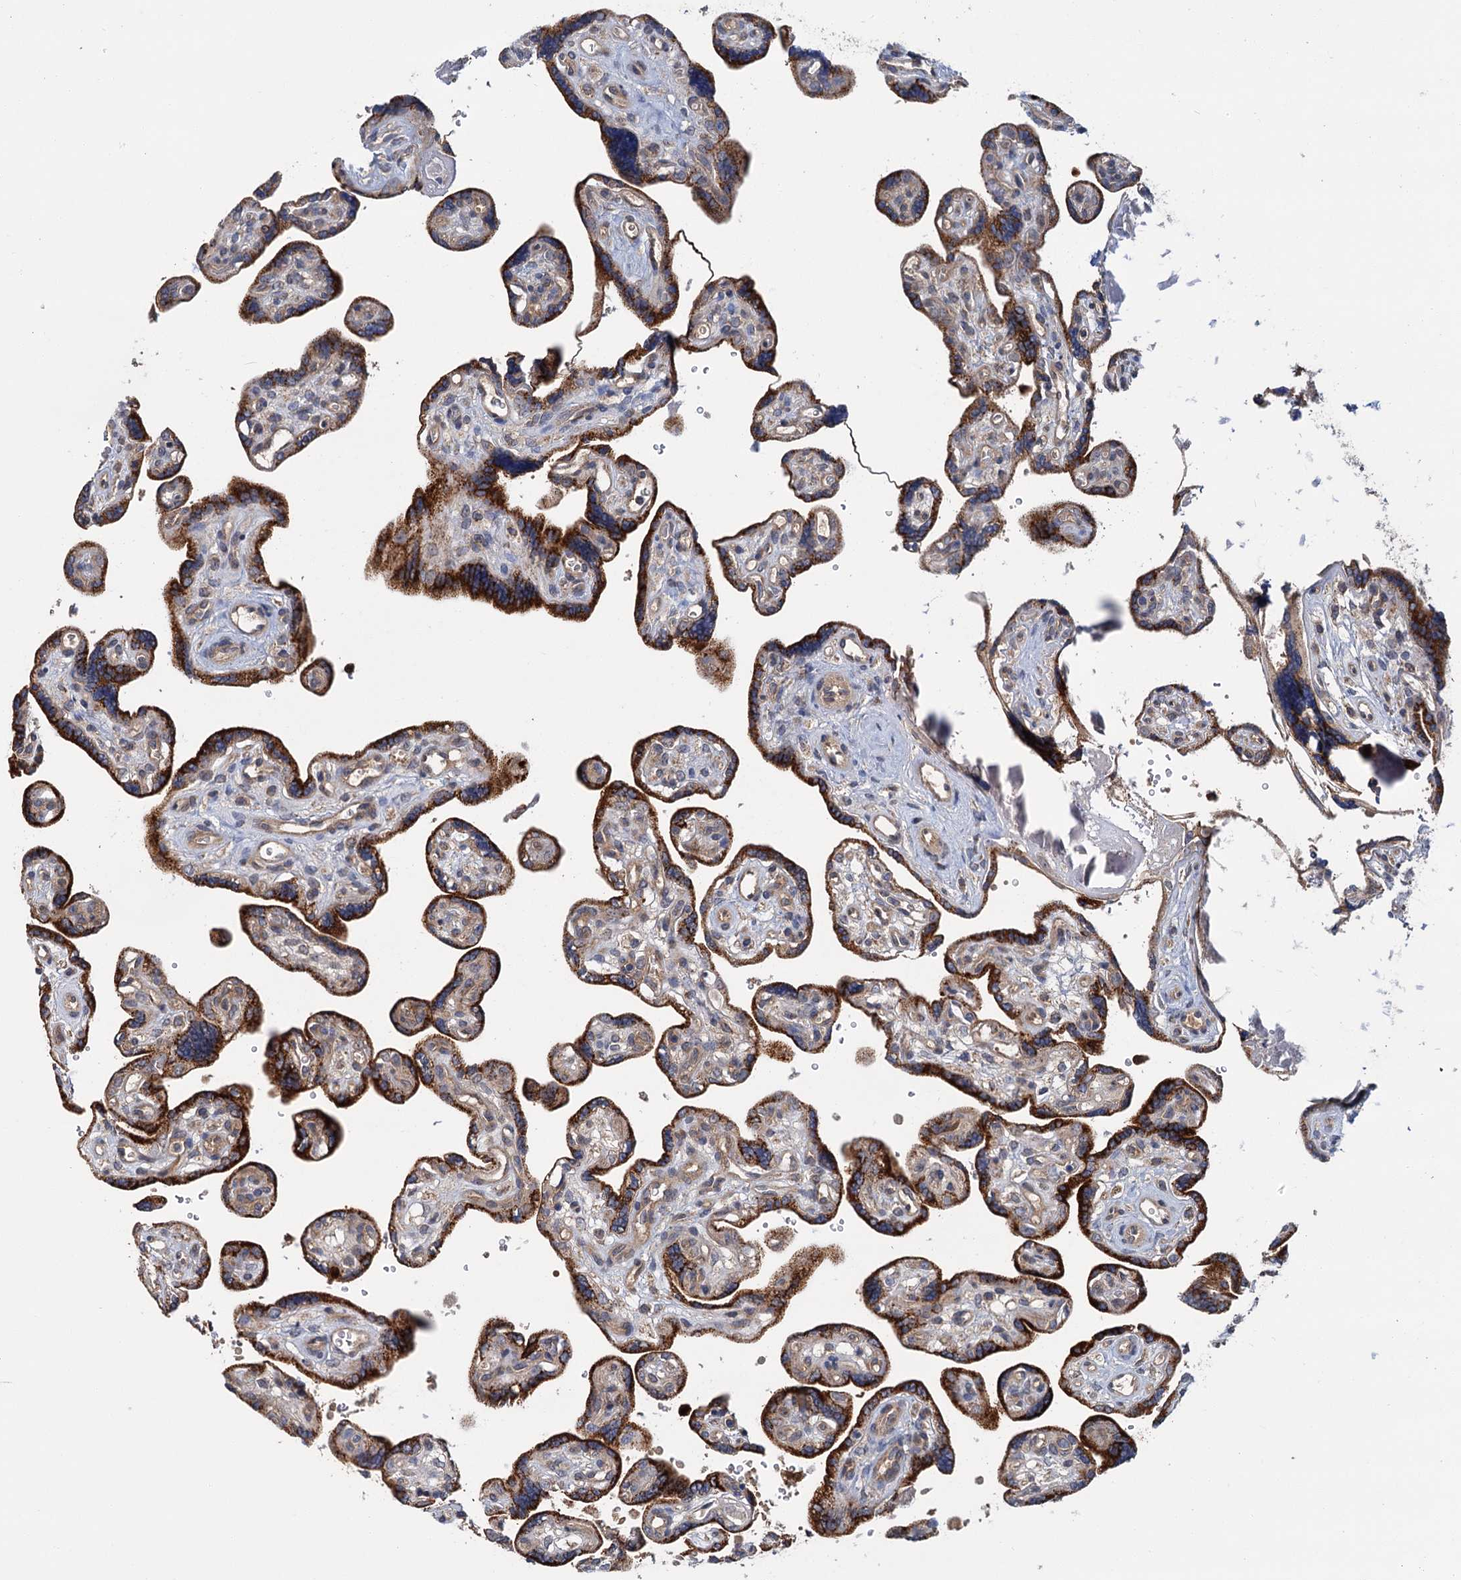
{"staining": {"intensity": "strong", "quantity": ">75%", "location": "cytoplasmic/membranous"}, "tissue": "placenta", "cell_type": "Trophoblastic cells", "image_type": "normal", "snomed": [{"axis": "morphology", "description": "Normal tissue, NOS"}, {"axis": "topography", "description": "Placenta"}], "caption": "Placenta was stained to show a protein in brown. There is high levels of strong cytoplasmic/membranous positivity in about >75% of trophoblastic cells. (DAB IHC with brightfield microscopy, high magnification).", "gene": "DYNC2H1", "patient": {"sex": "female", "age": 39}}